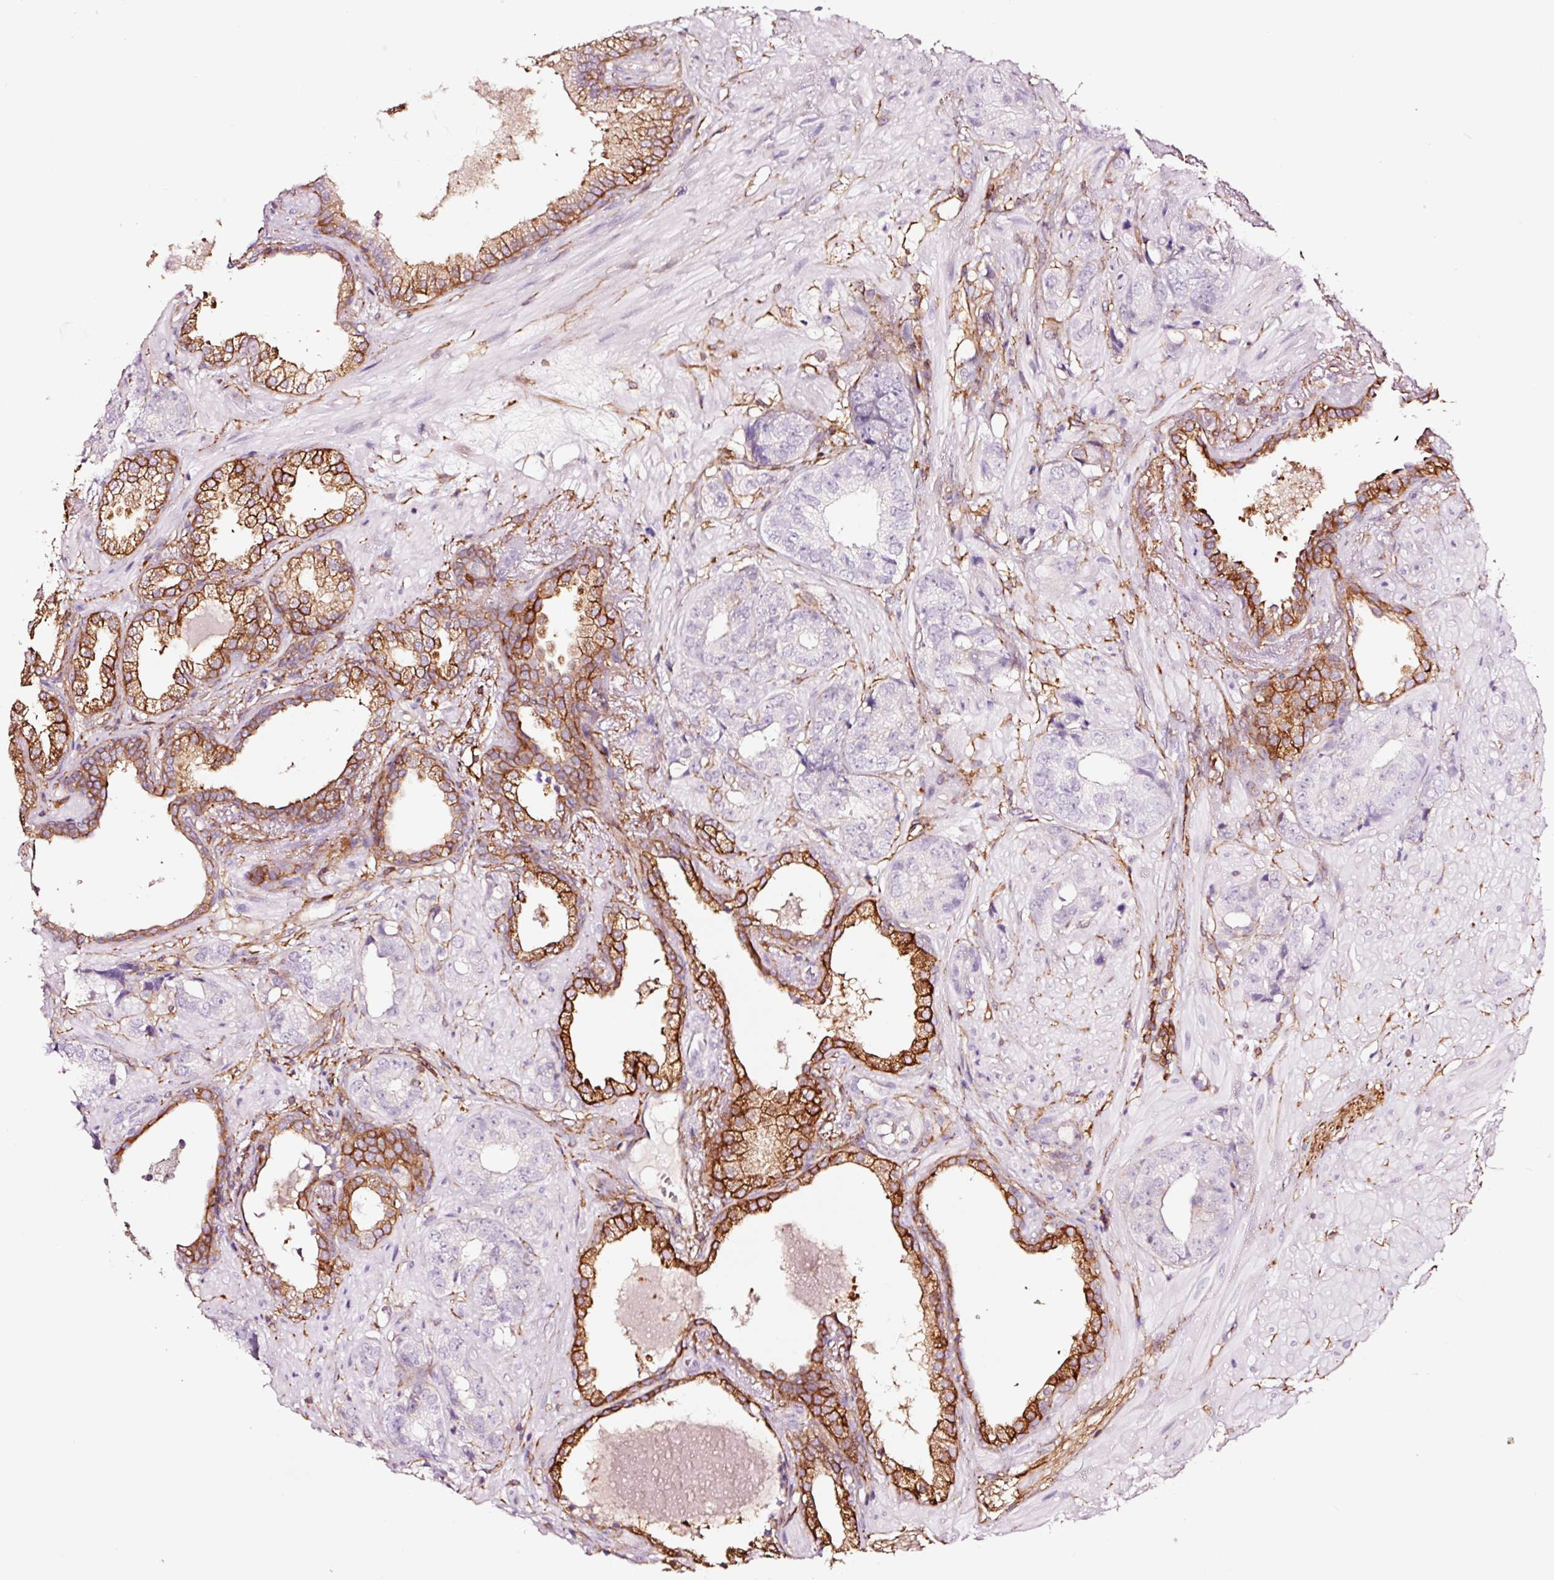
{"staining": {"intensity": "strong", "quantity": "<25%", "location": "cytoplasmic/membranous"}, "tissue": "prostate cancer", "cell_type": "Tumor cells", "image_type": "cancer", "snomed": [{"axis": "morphology", "description": "Adenocarcinoma, High grade"}, {"axis": "topography", "description": "Prostate"}], "caption": "This image demonstrates high-grade adenocarcinoma (prostate) stained with immunohistochemistry (IHC) to label a protein in brown. The cytoplasmic/membranous of tumor cells show strong positivity for the protein. Nuclei are counter-stained blue.", "gene": "ADD3", "patient": {"sex": "male", "age": 71}}